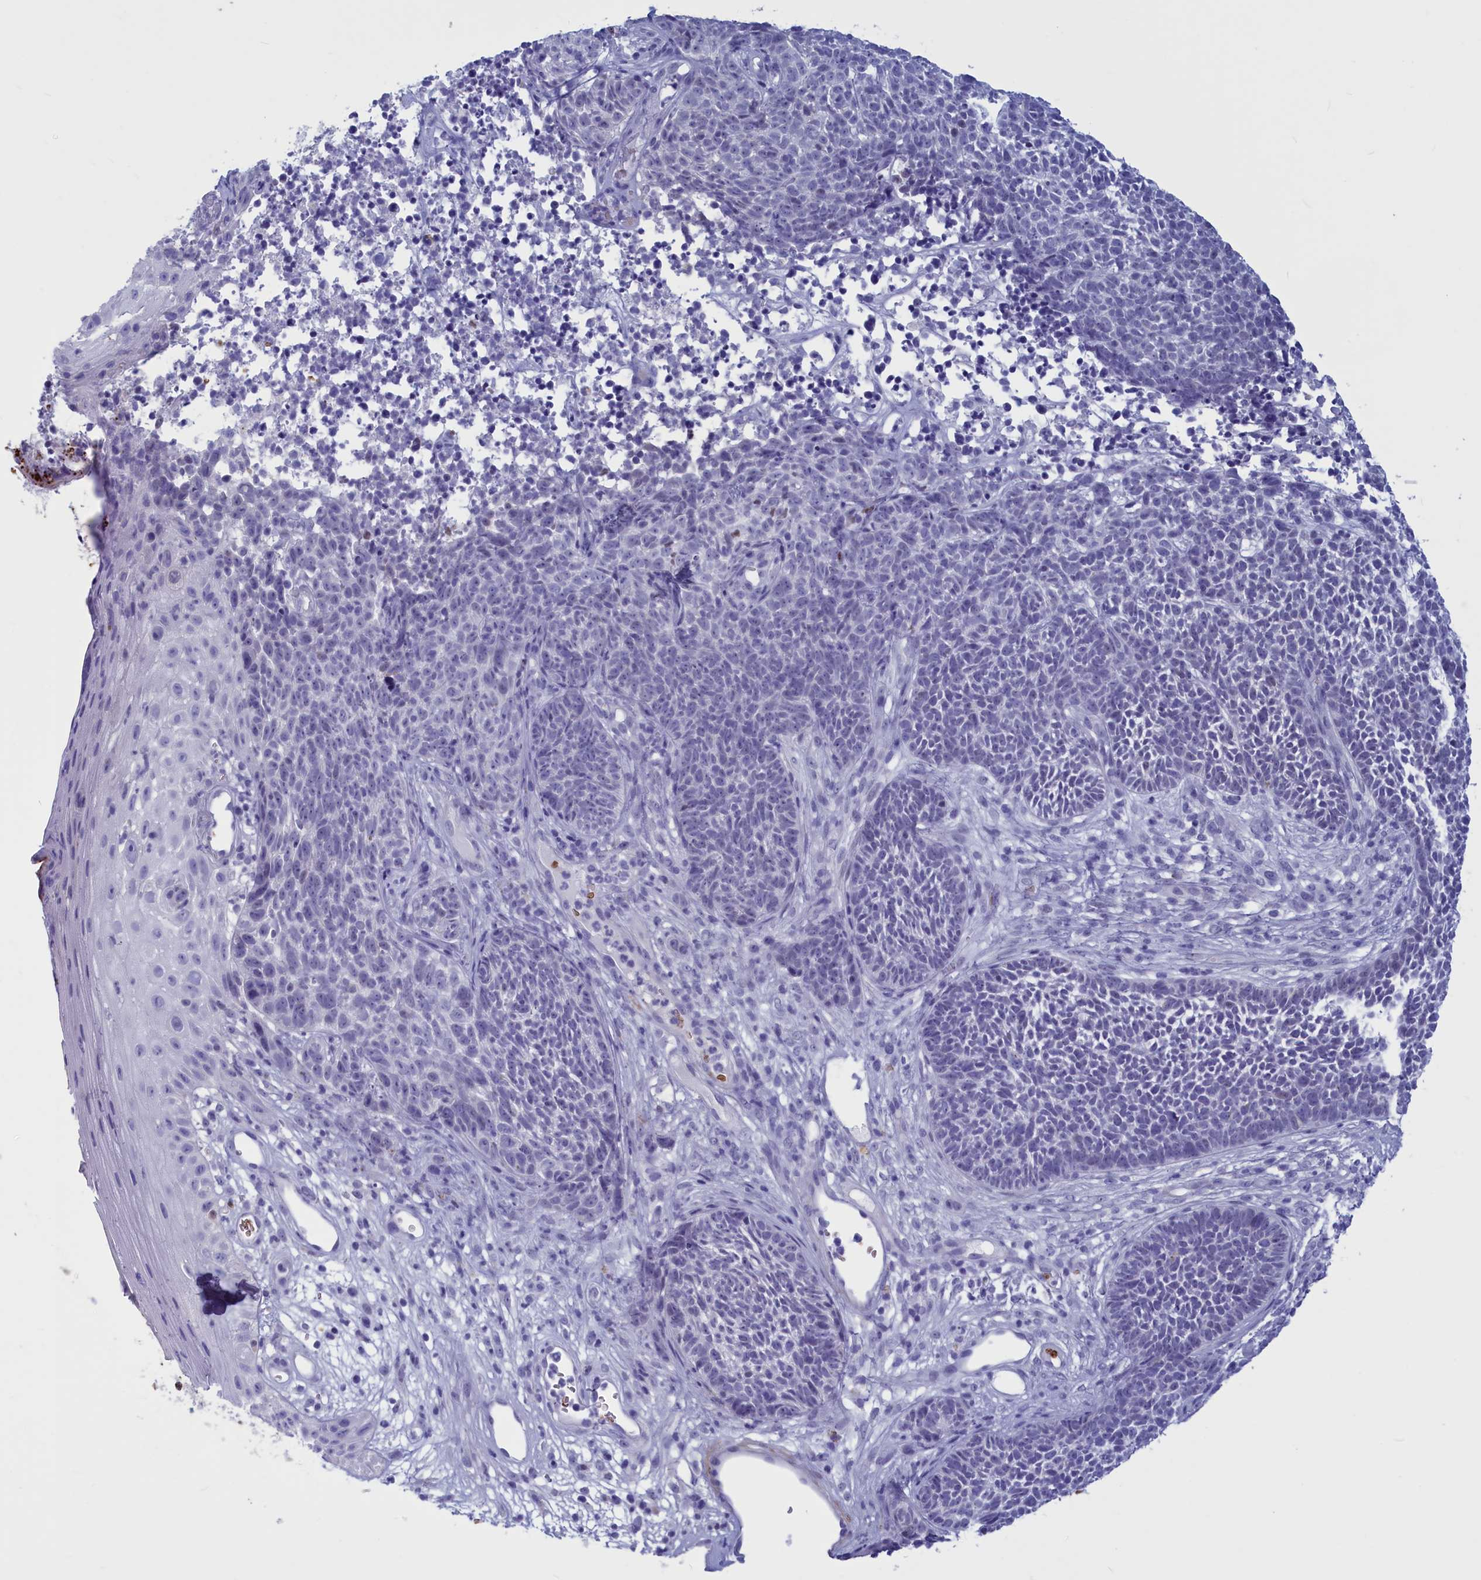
{"staining": {"intensity": "negative", "quantity": "none", "location": "none"}, "tissue": "skin cancer", "cell_type": "Tumor cells", "image_type": "cancer", "snomed": [{"axis": "morphology", "description": "Basal cell carcinoma"}, {"axis": "topography", "description": "Skin"}], "caption": "Immunohistochemistry (IHC) micrograph of neoplastic tissue: skin basal cell carcinoma stained with DAB demonstrates no significant protein expression in tumor cells.", "gene": "GAPDHS", "patient": {"sex": "female", "age": 84}}